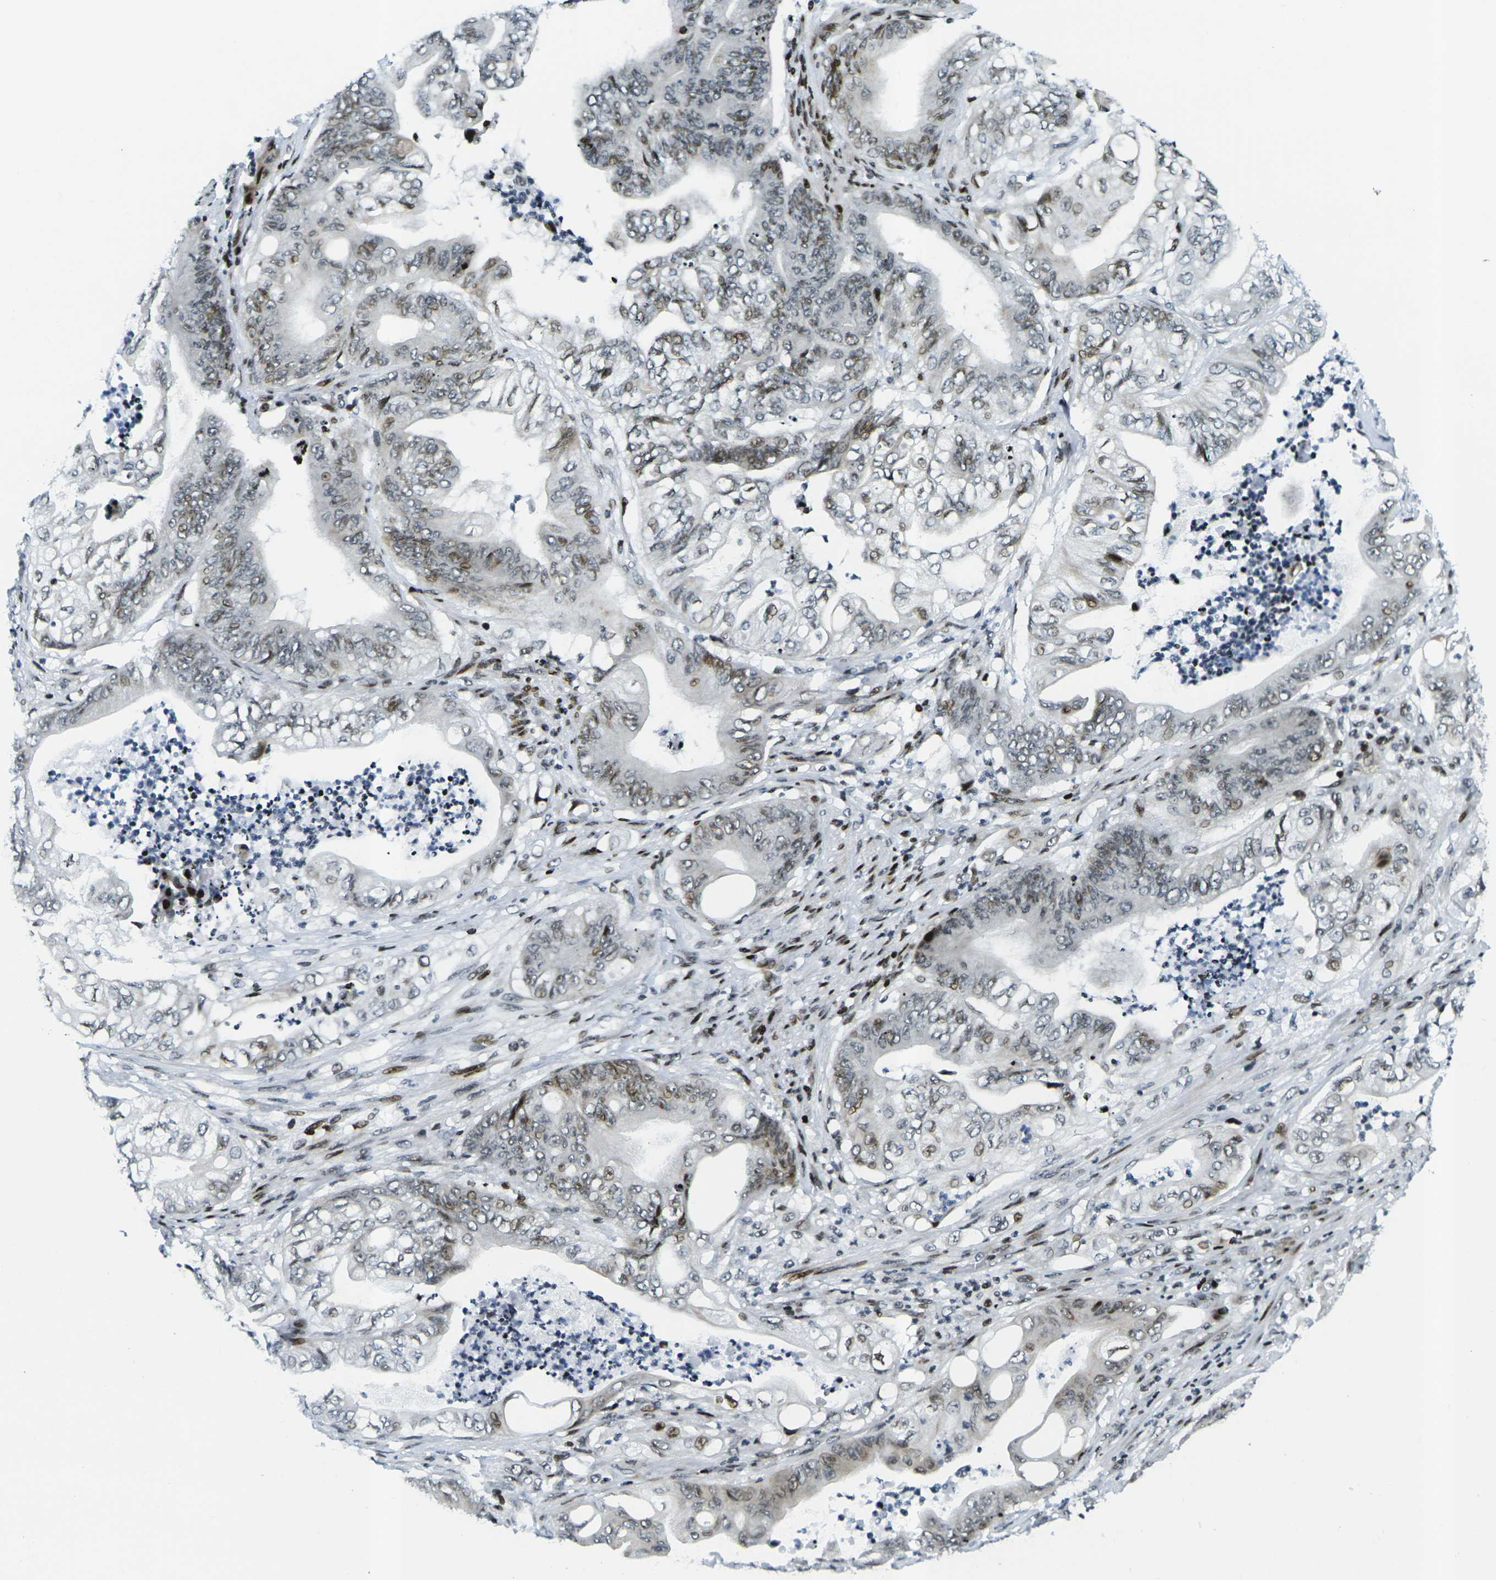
{"staining": {"intensity": "moderate", "quantity": "25%-75%", "location": "nuclear"}, "tissue": "stomach cancer", "cell_type": "Tumor cells", "image_type": "cancer", "snomed": [{"axis": "morphology", "description": "Adenocarcinoma, NOS"}, {"axis": "topography", "description": "Stomach"}], "caption": "The image shows staining of stomach cancer (adenocarcinoma), revealing moderate nuclear protein positivity (brown color) within tumor cells.", "gene": "H3-3A", "patient": {"sex": "female", "age": 73}}